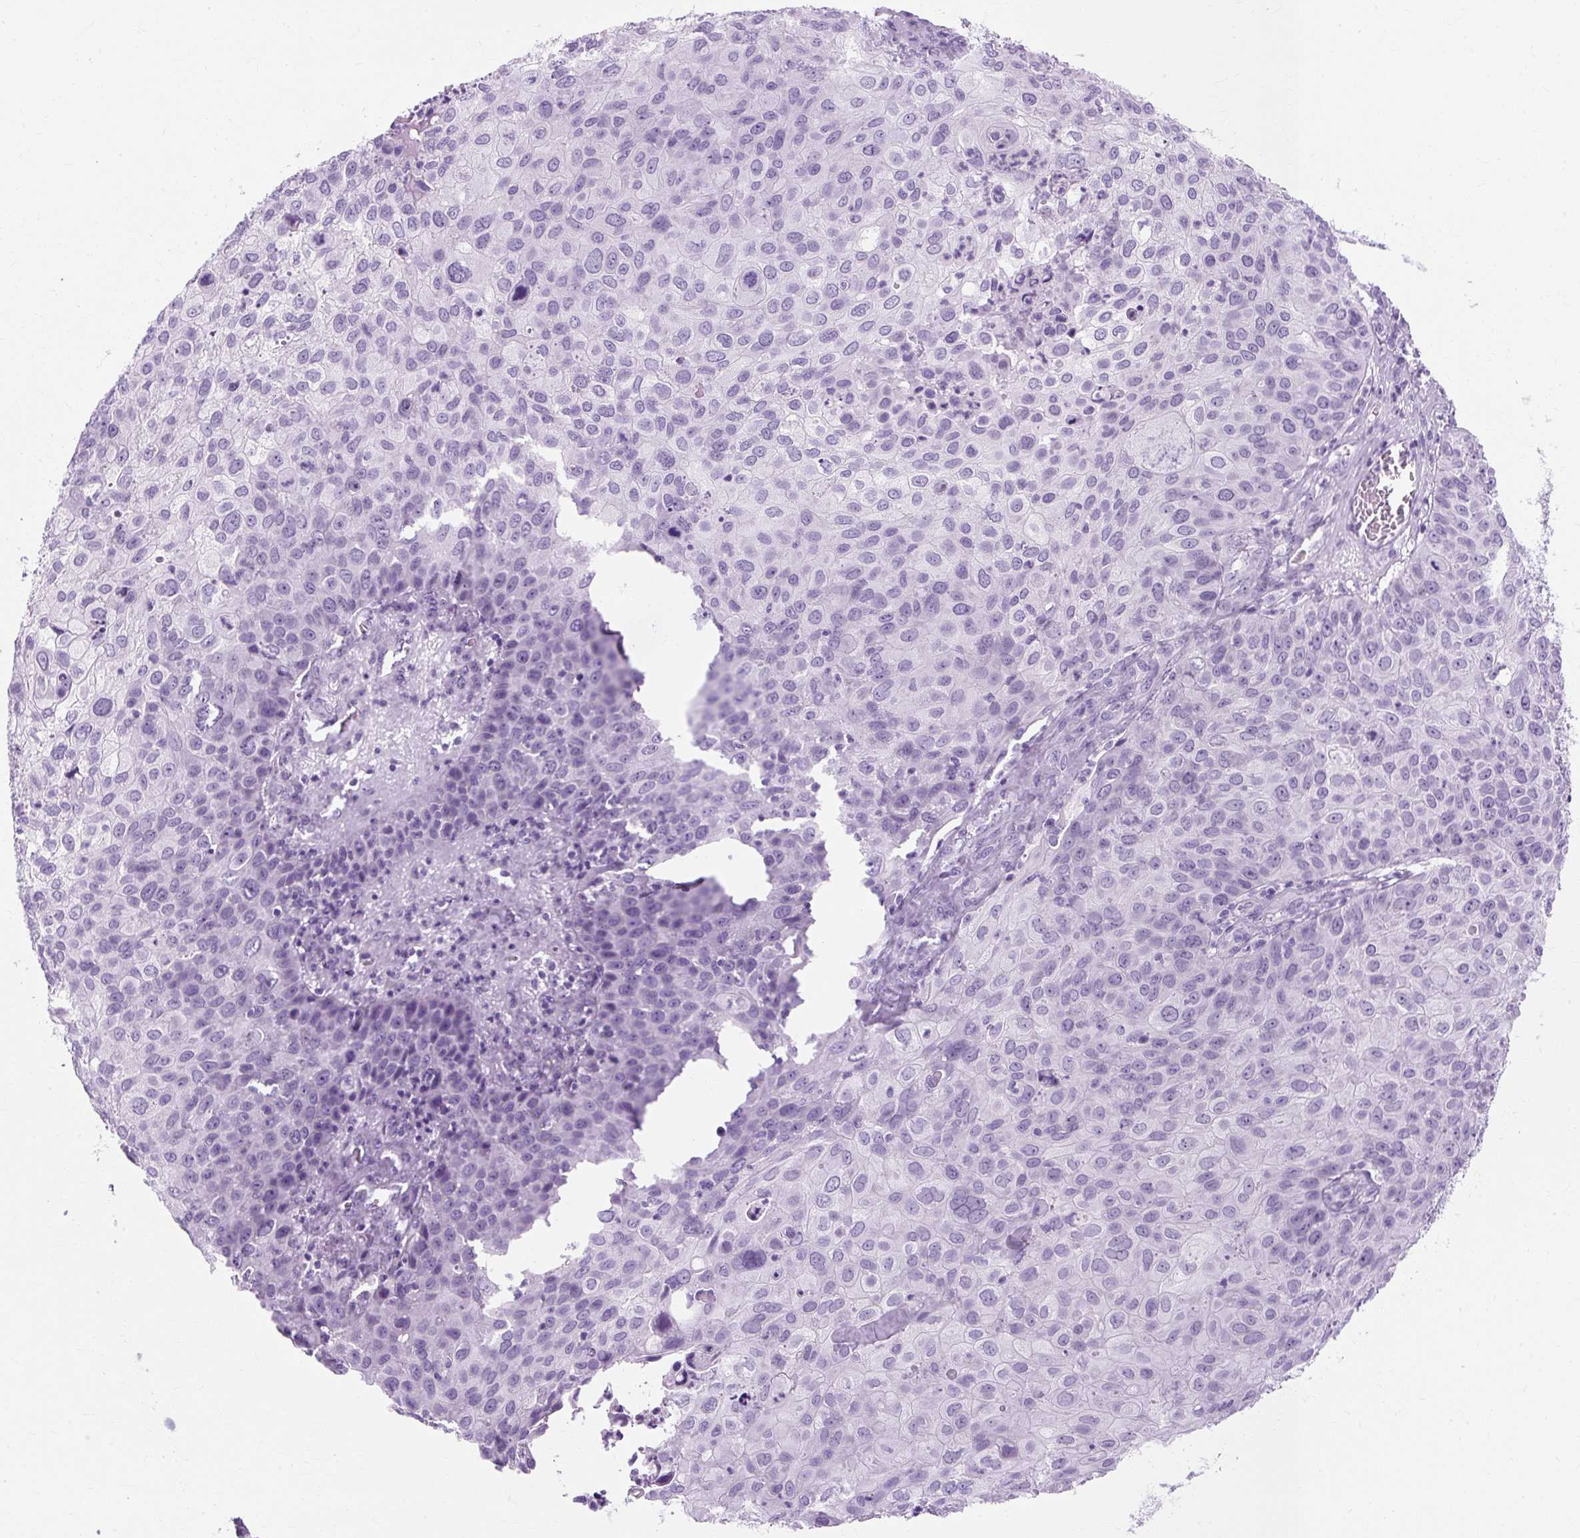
{"staining": {"intensity": "negative", "quantity": "none", "location": "none"}, "tissue": "skin cancer", "cell_type": "Tumor cells", "image_type": "cancer", "snomed": [{"axis": "morphology", "description": "Squamous cell carcinoma, NOS"}, {"axis": "topography", "description": "Skin"}], "caption": "An immunohistochemistry image of skin cancer (squamous cell carcinoma) is shown. There is no staining in tumor cells of skin cancer (squamous cell carcinoma). (Immunohistochemistry, brightfield microscopy, high magnification).", "gene": "RYBP", "patient": {"sex": "male", "age": 87}}